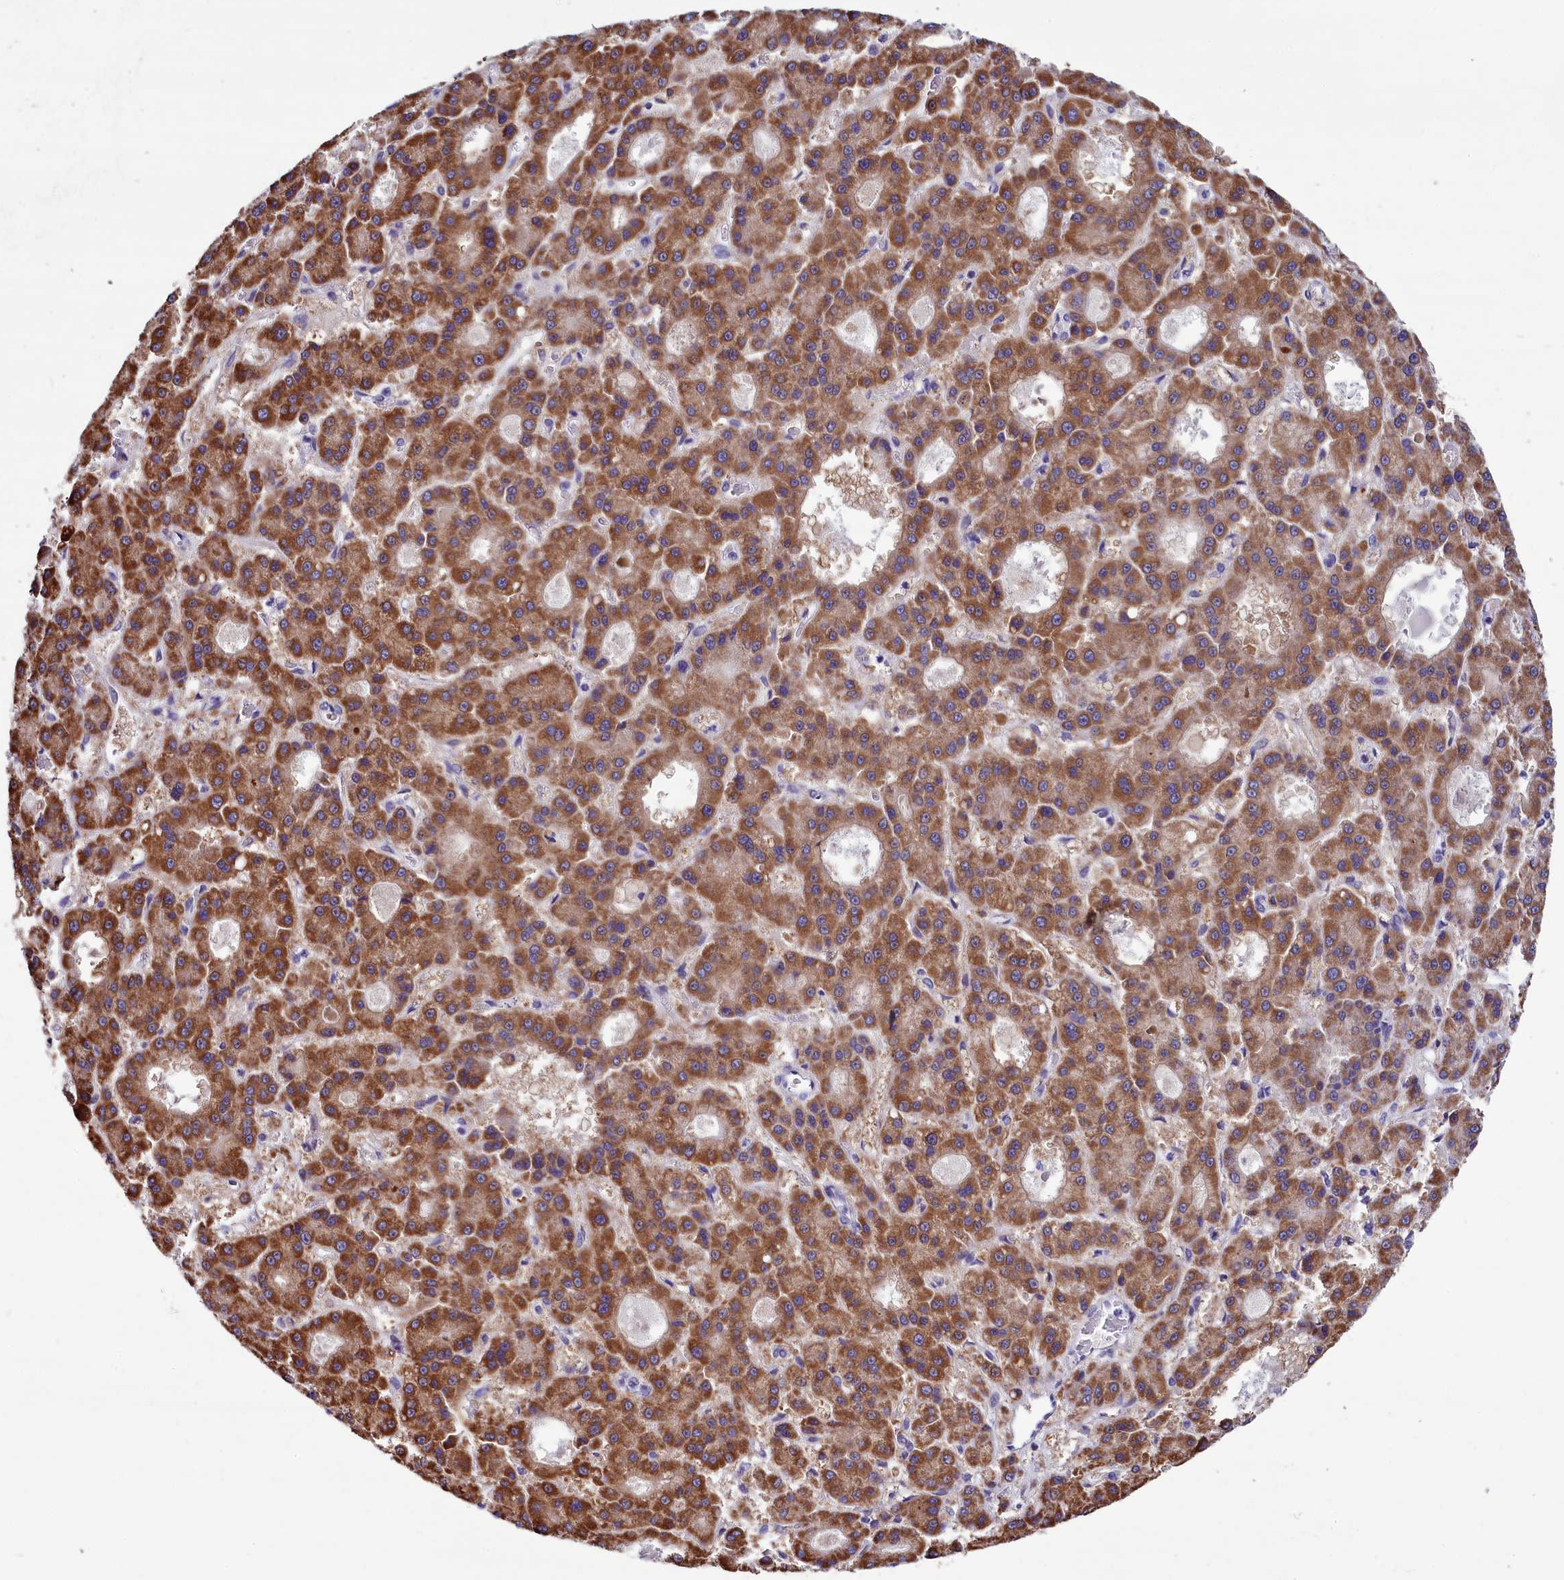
{"staining": {"intensity": "strong", "quantity": "25%-75%", "location": "cytoplasmic/membranous"}, "tissue": "liver cancer", "cell_type": "Tumor cells", "image_type": "cancer", "snomed": [{"axis": "morphology", "description": "Carcinoma, Hepatocellular, NOS"}, {"axis": "topography", "description": "Liver"}], "caption": "A high-resolution histopathology image shows IHC staining of liver cancer, which reveals strong cytoplasmic/membranous expression in about 25%-75% of tumor cells.", "gene": "SCD5", "patient": {"sex": "male", "age": 70}}